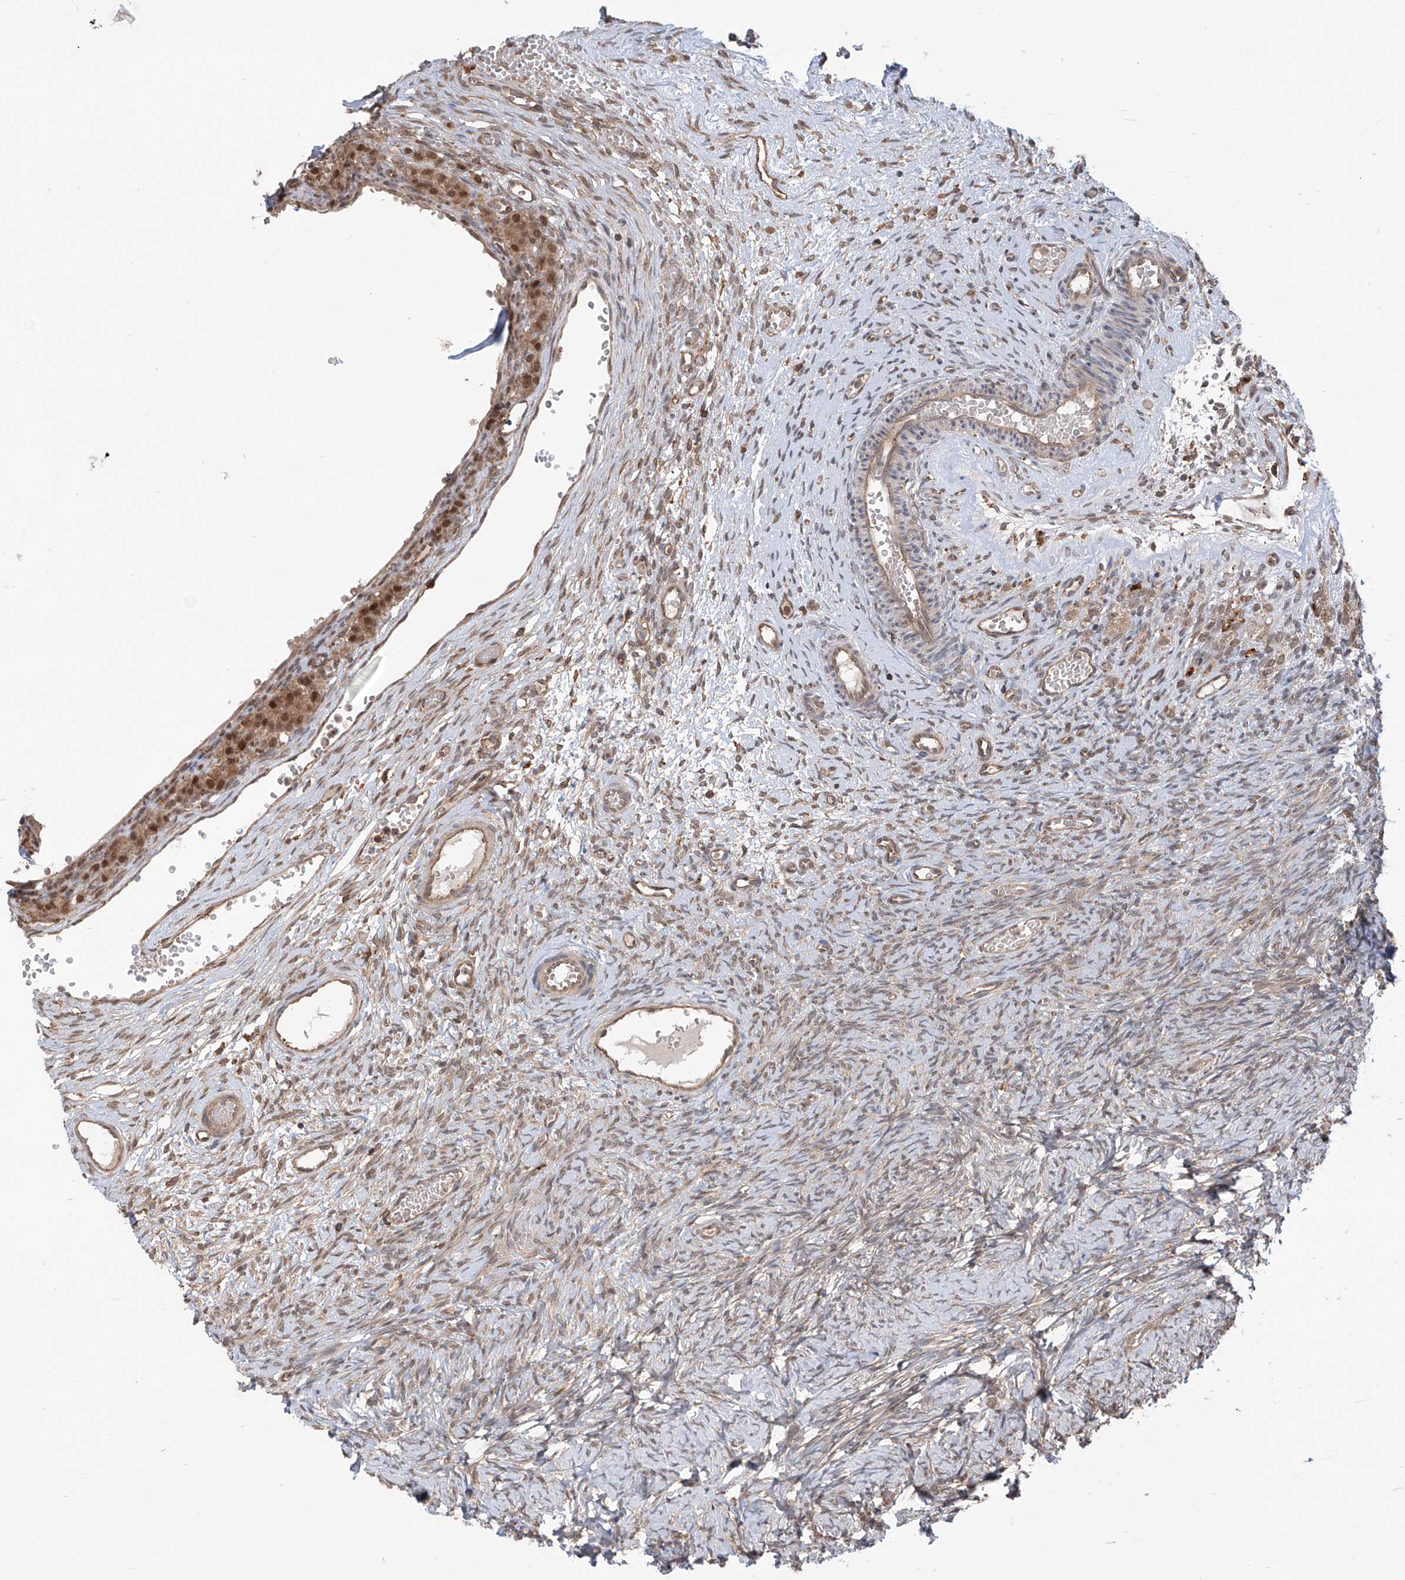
{"staining": {"intensity": "weak", "quantity": "<25%", "location": "cytoplasmic/membranous,nuclear"}, "tissue": "ovary", "cell_type": "Ovarian stroma cells", "image_type": "normal", "snomed": [{"axis": "morphology", "description": "Adenocarcinoma, NOS"}, {"axis": "topography", "description": "Endometrium"}], "caption": "Ovarian stroma cells show no significant staining in benign ovary.", "gene": "HOXC8", "patient": {"sex": "female", "age": 32}}